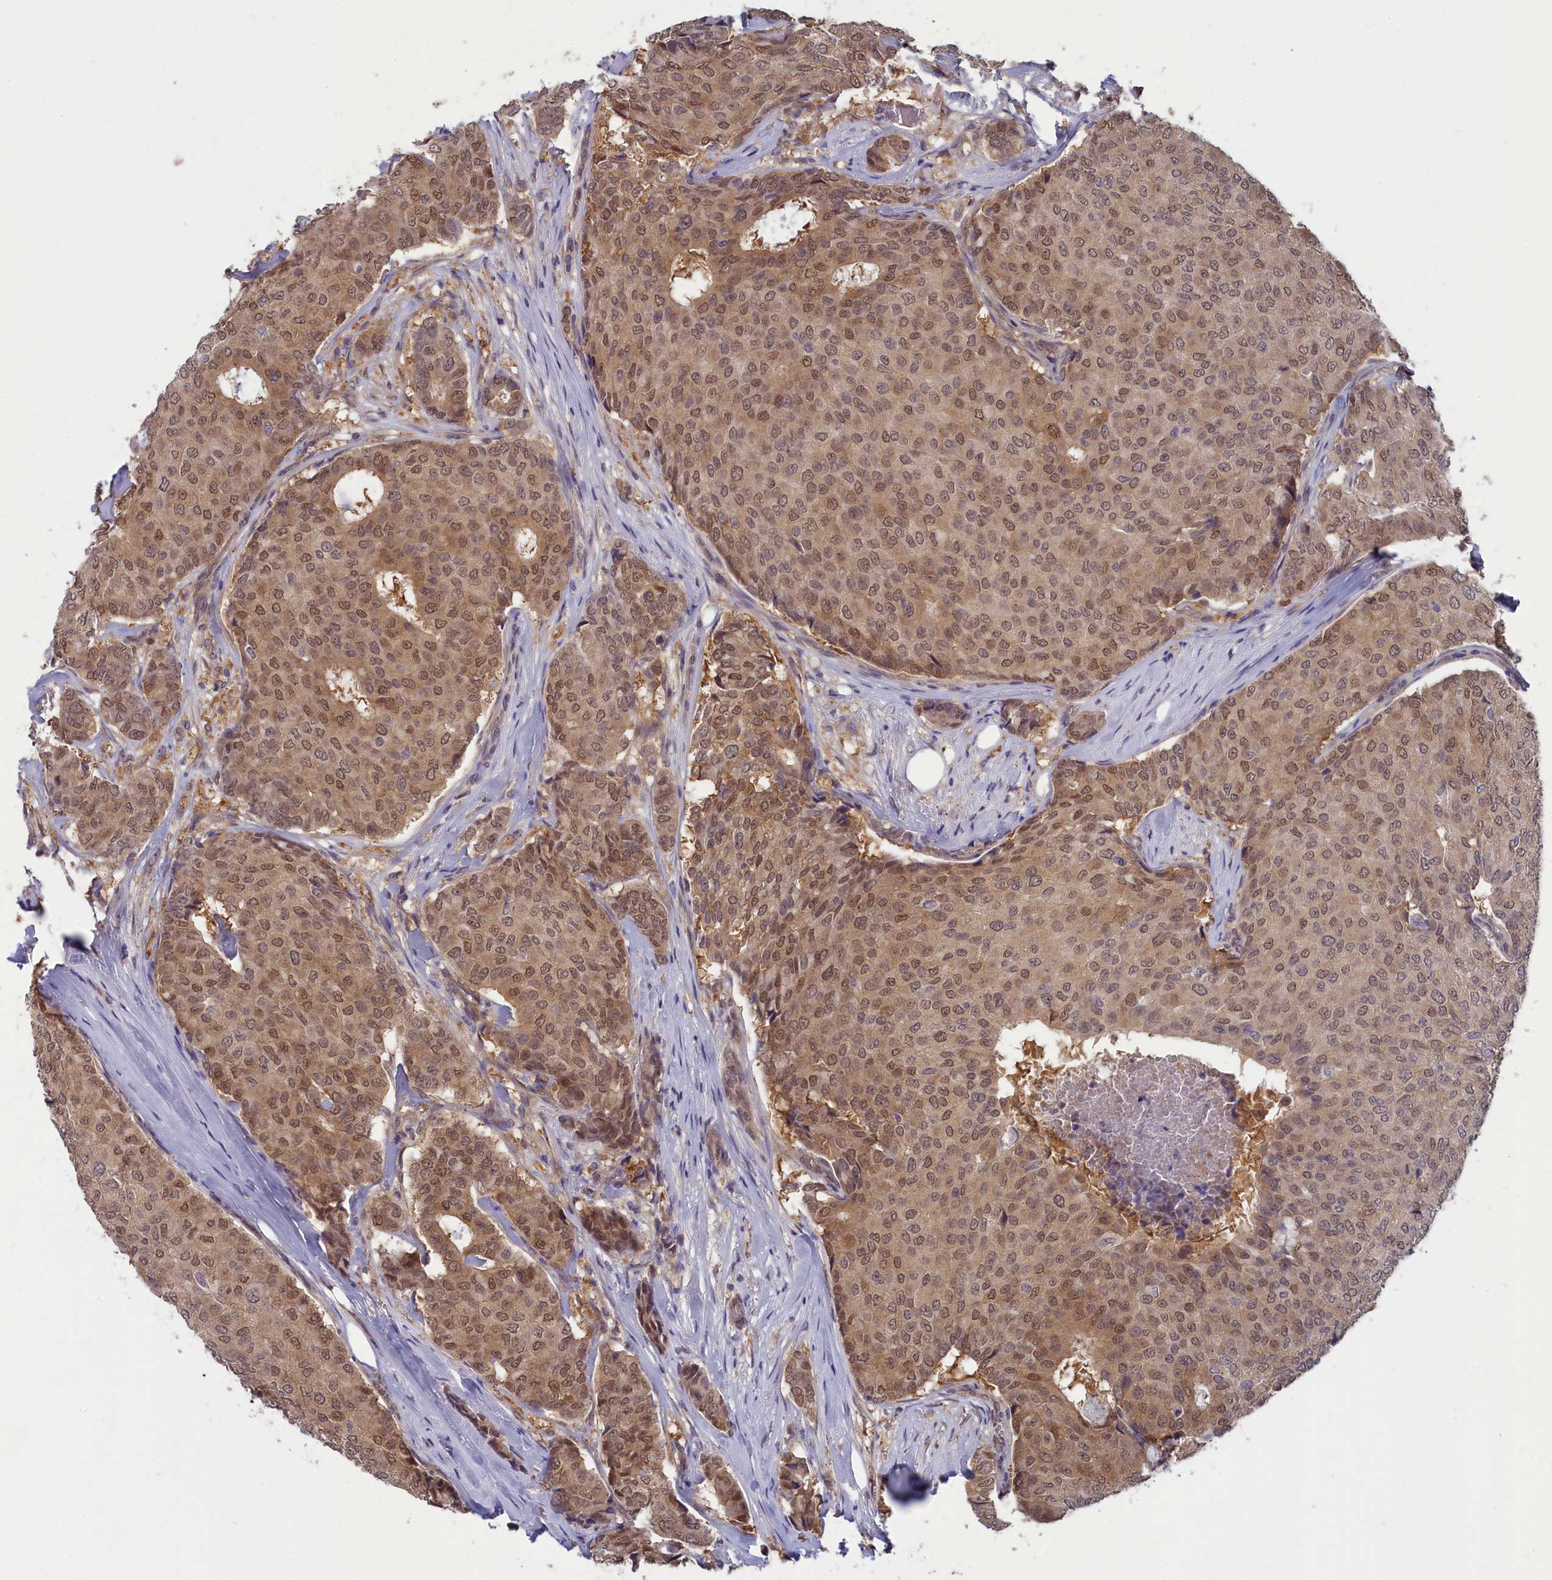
{"staining": {"intensity": "moderate", "quantity": ">75%", "location": "cytoplasmic/membranous,nuclear"}, "tissue": "breast cancer", "cell_type": "Tumor cells", "image_type": "cancer", "snomed": [{"axis": "morphology", "description": "Duct carcinoma"}, {"axis": "topography", "description": "Breast"}], "caption": "This image demonstrates breast intraductal carcinoma stained with IHC to label a protein in brown. The cytoplasmic/membranous and nuclear of tumor cells show moderate positivity for the protein. Nuclei are counter-stained blue.", "gene": "MRI1", "patient": {"sex": "female", "age": 75}}